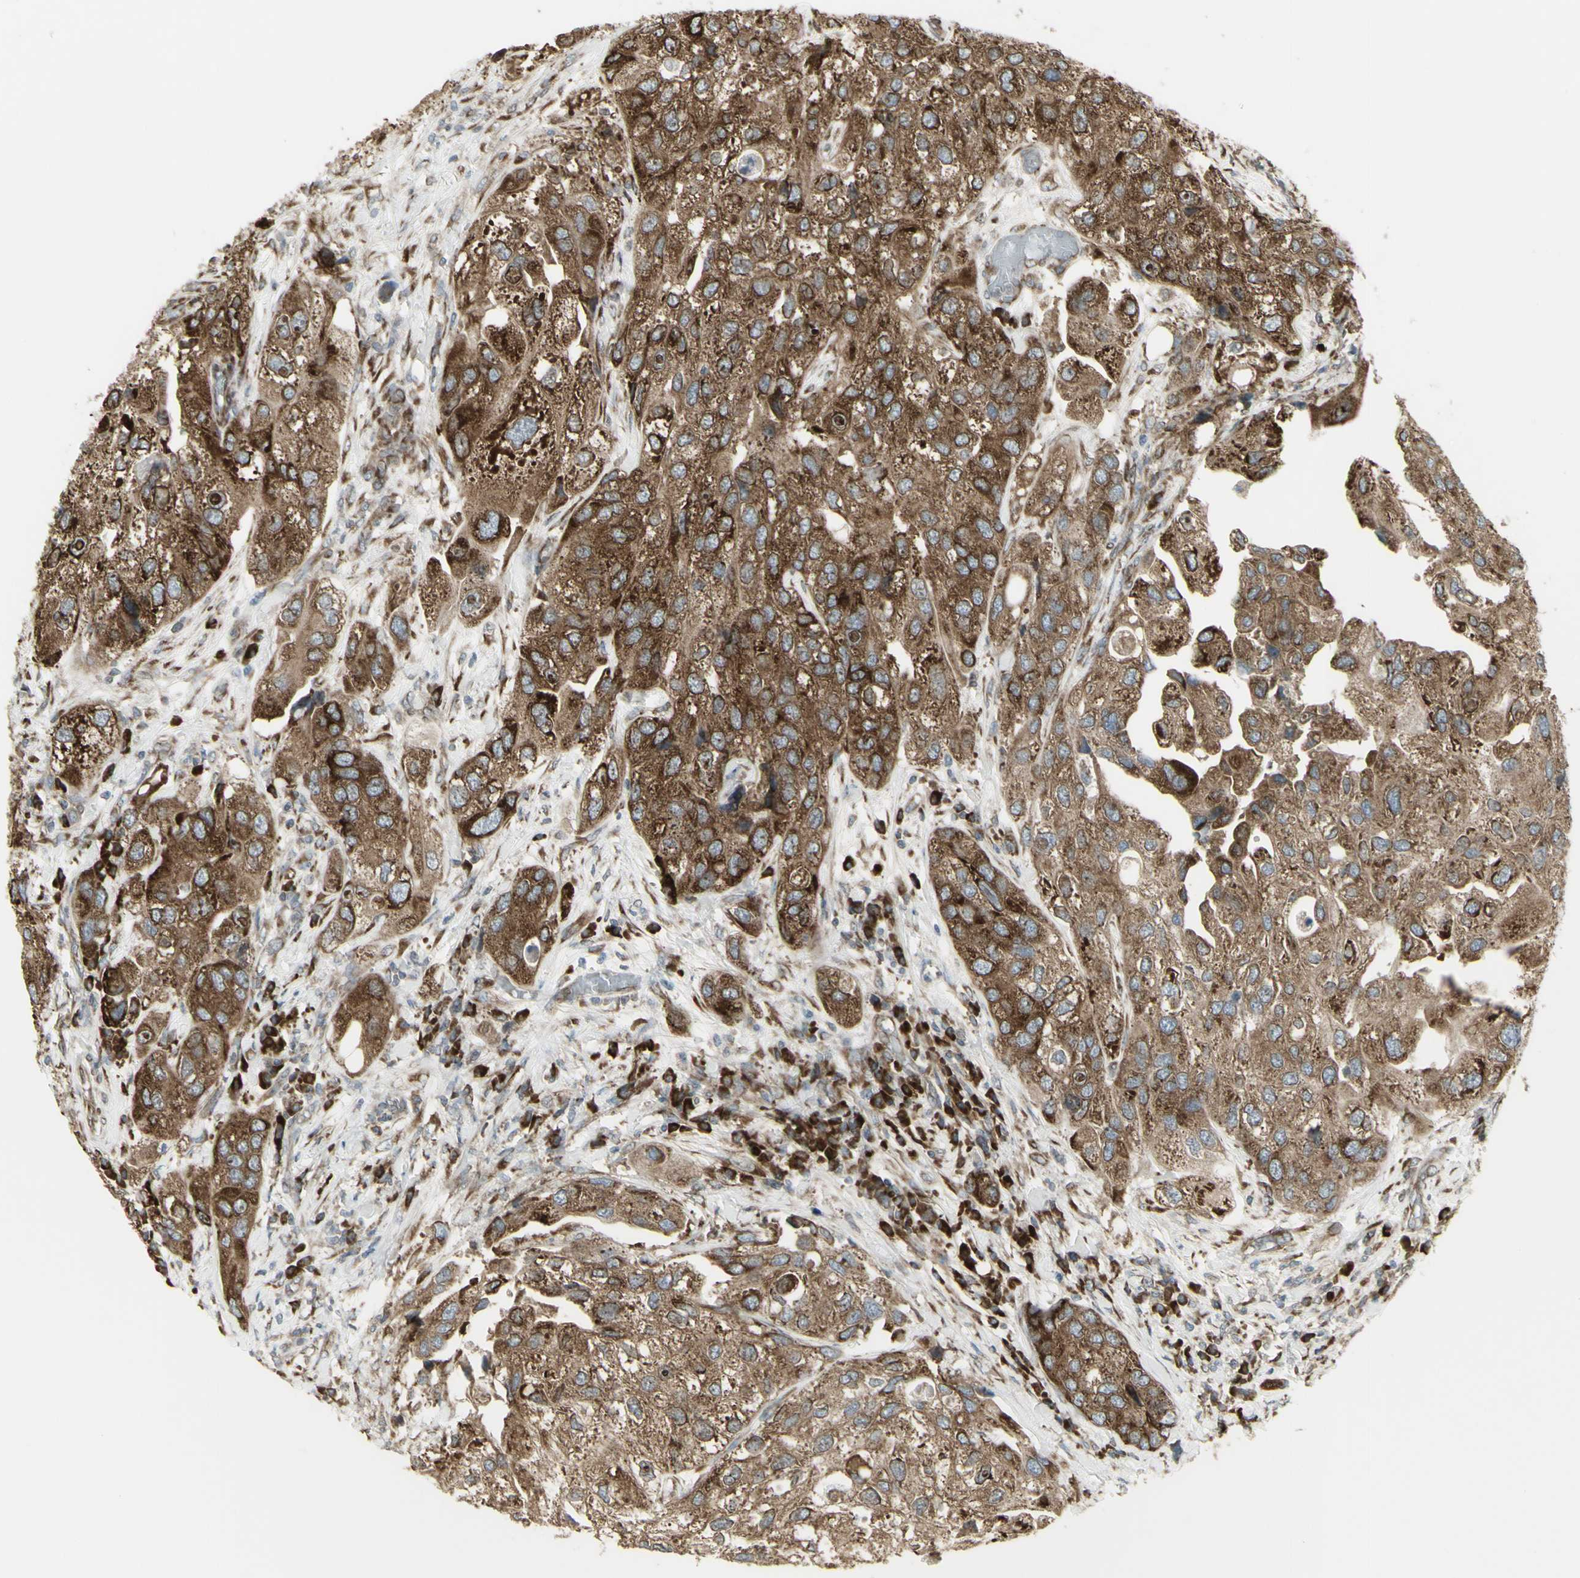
{"staining": {"intensity": "strong", "quantity": ">75%", "location": "cytoplasmic/membranous"}, "tissue": "urothelial cancer", "cell_type": "Tumor cells", "image_type": "cancer", "snomed": [{"axis": "morphology", "description": "Urothelial carcinoma, High grade"}, {"axis": "topography", "description": "Urinary bladder"}], "caption": "Approximately >75% of tumor cells in high-grade urothelial carcinoma demonstrate strong cytoplasmic/membranous protein staining as visualized by brown immunohistochemical staining.", "gene": "FKBP3", "patient": {"sex": "female", "age": 64}}